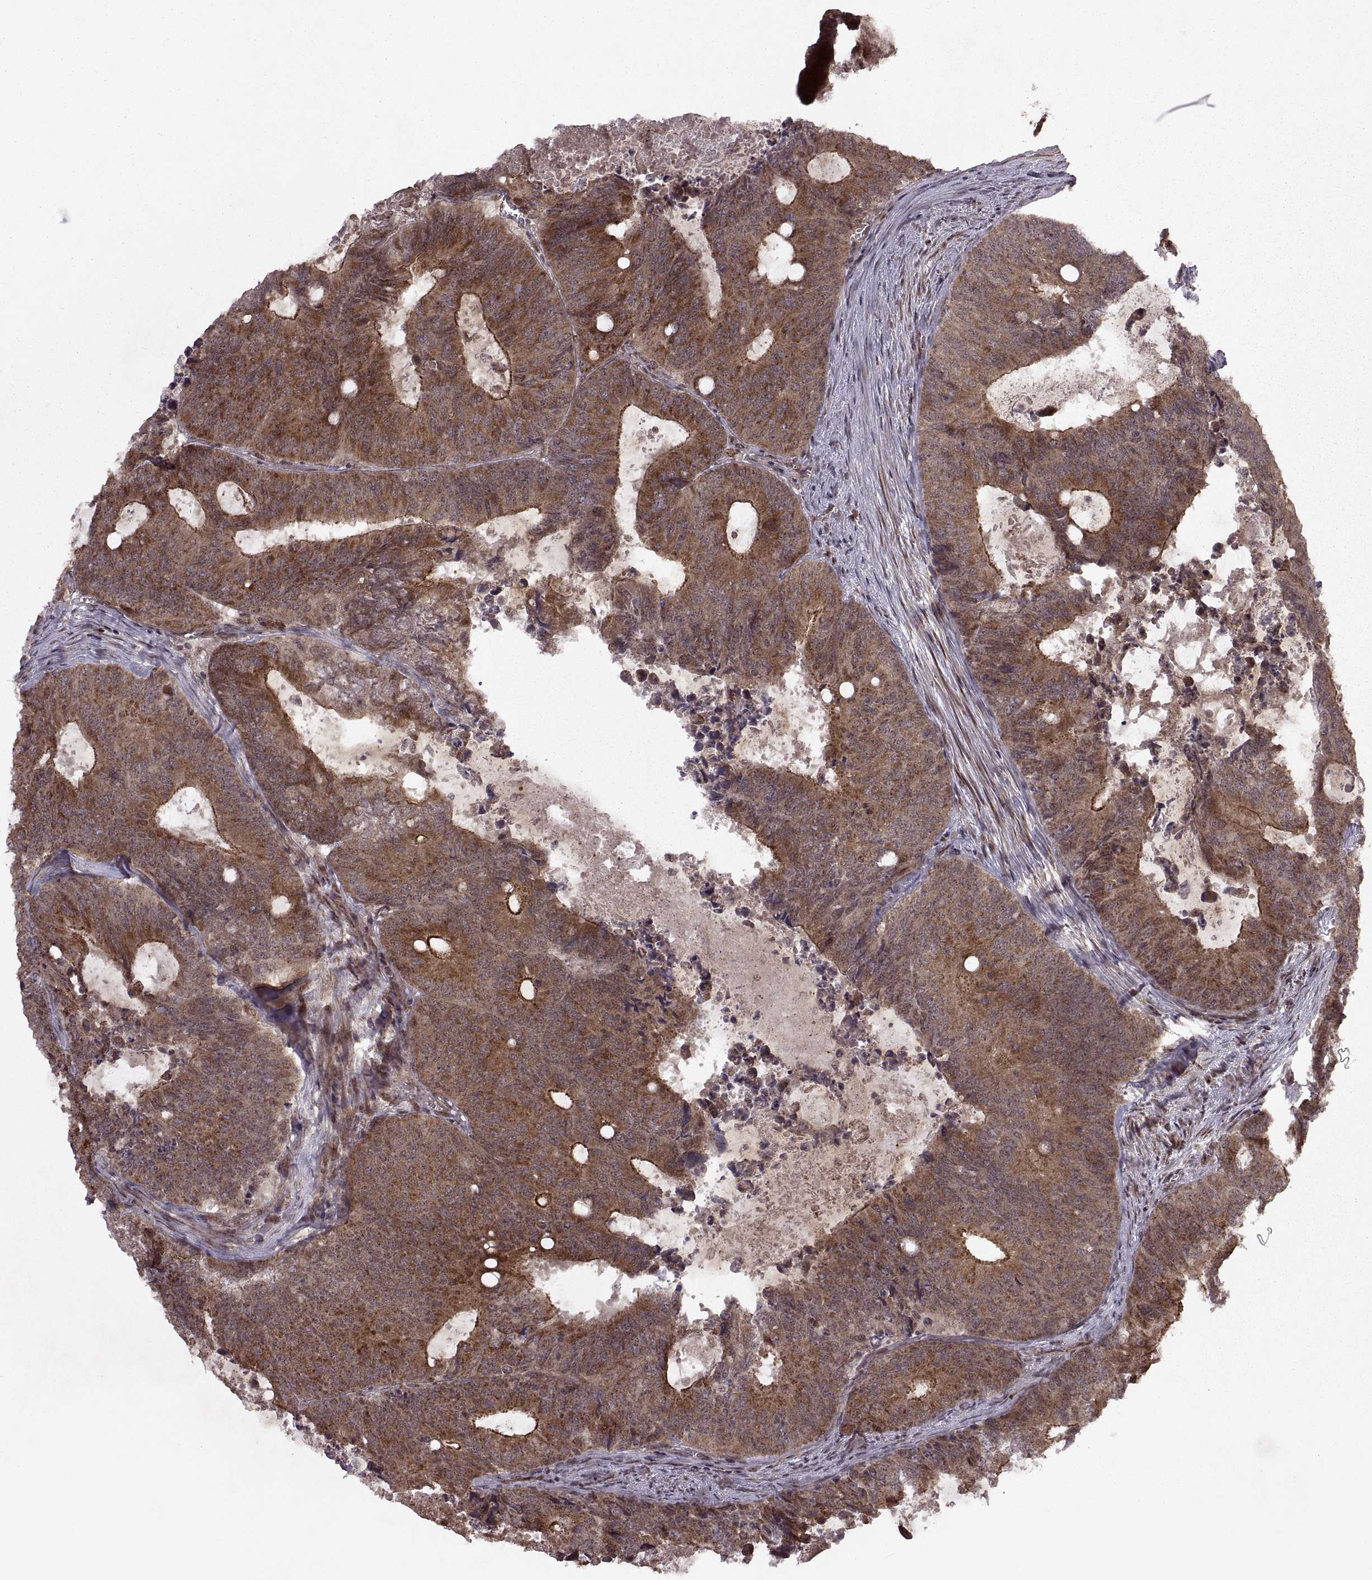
{"staining": {"intensity": "moderate", "quantity": ">75%", "location": "cytoplasmic/membranous"}, "tissue": "colorectal cancer", "cell_type": "Tumor cells", "image_type": "cancer", "snomed": [{"axis": "morphology", "description": "Adenocarcinoma, NOS"}, {"axis": "topography", "description": "Colon"}], "caption": "Protein positivity by immunohistochemistry demonstrates moderate cytoplasmic/membranous positivity in about >75% of tumor cells in colorectal cancer.", "gene": "PTOV1", "patient": {"sex": "male", "age": 67}}